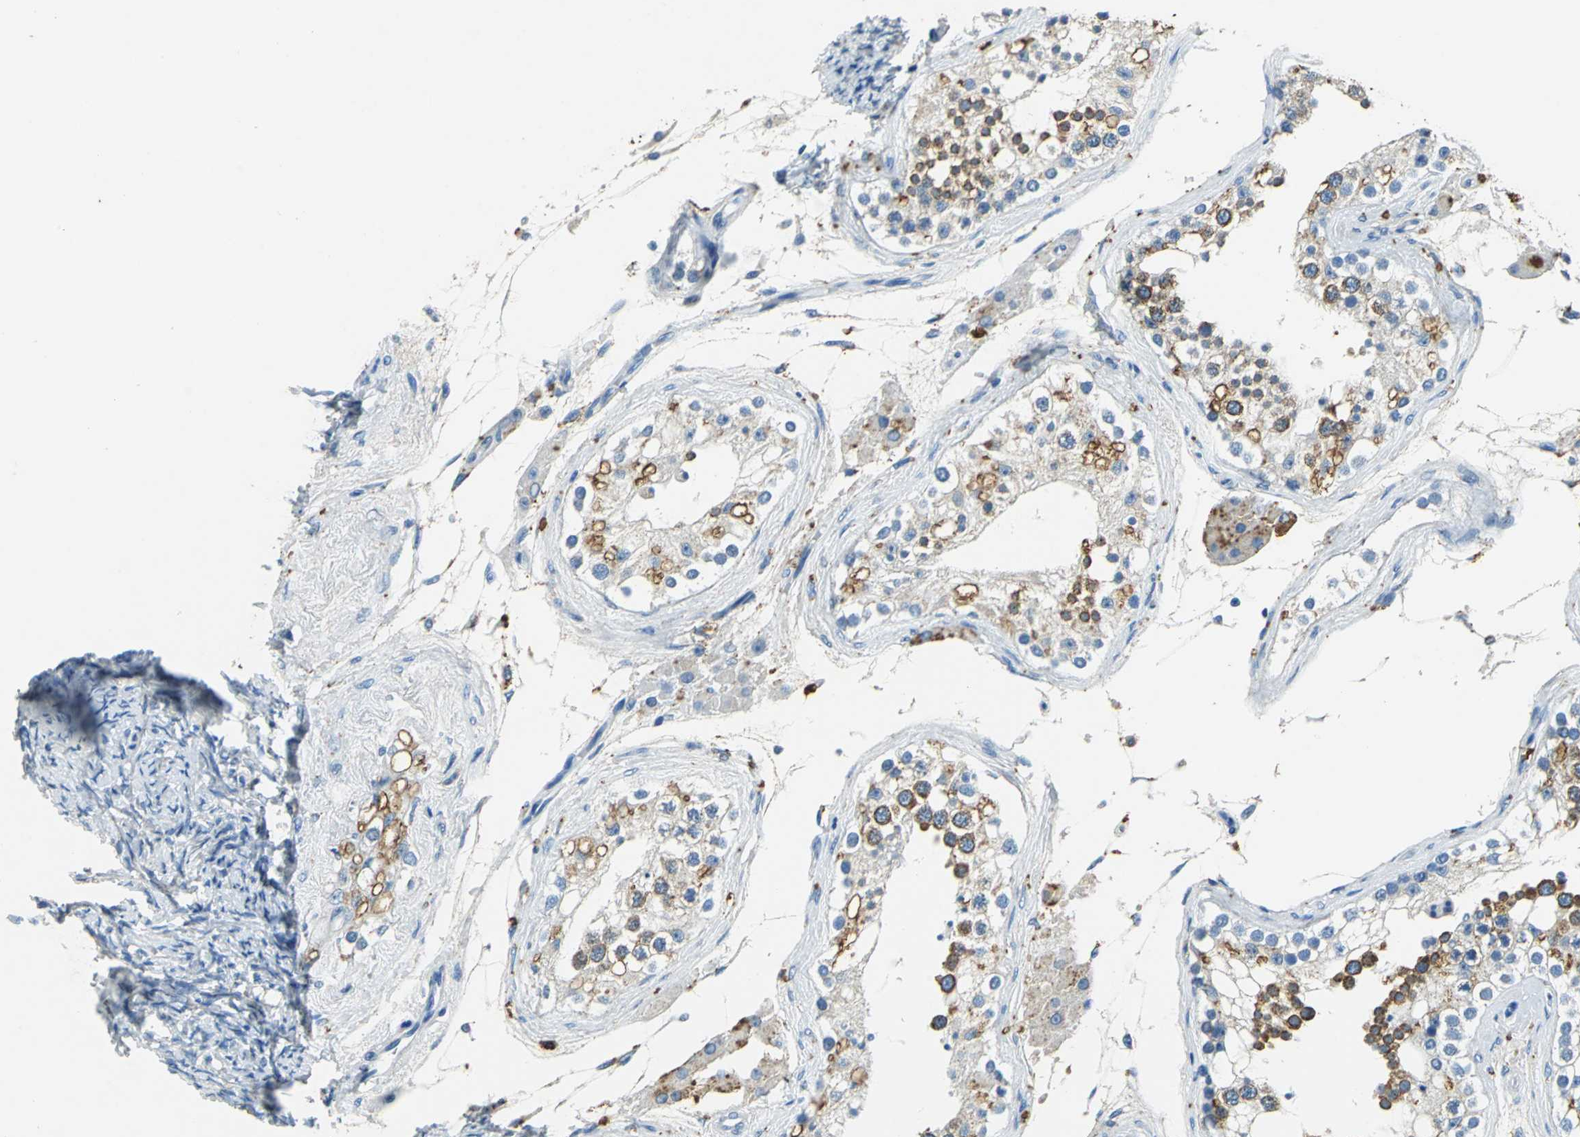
{"staining": {"intensity": "moderate", "quantity": "25%-75%", "location": "cytoplasmic/membranous"}, "tissue": "testis", "cell_type": "Cells in seminiferous ducts", "image_type": "normal", "snomed": [{"axis": "morphology", "description": "Normal tissue, NOS"}, {"axis": "topography", "description": "Testis"}], "caption": "Protein staining shows moderate cytoplasmic/membranous positivity in approximately 25%-75% of cells in seminiferous ducts in normal testis. (DAB (3,3'-diaminobenzidine) IHC, brown staining for protein, blue staining for nuclei).", "gene": "TEX264", "patient": {"sex": "male", "age": 68}}